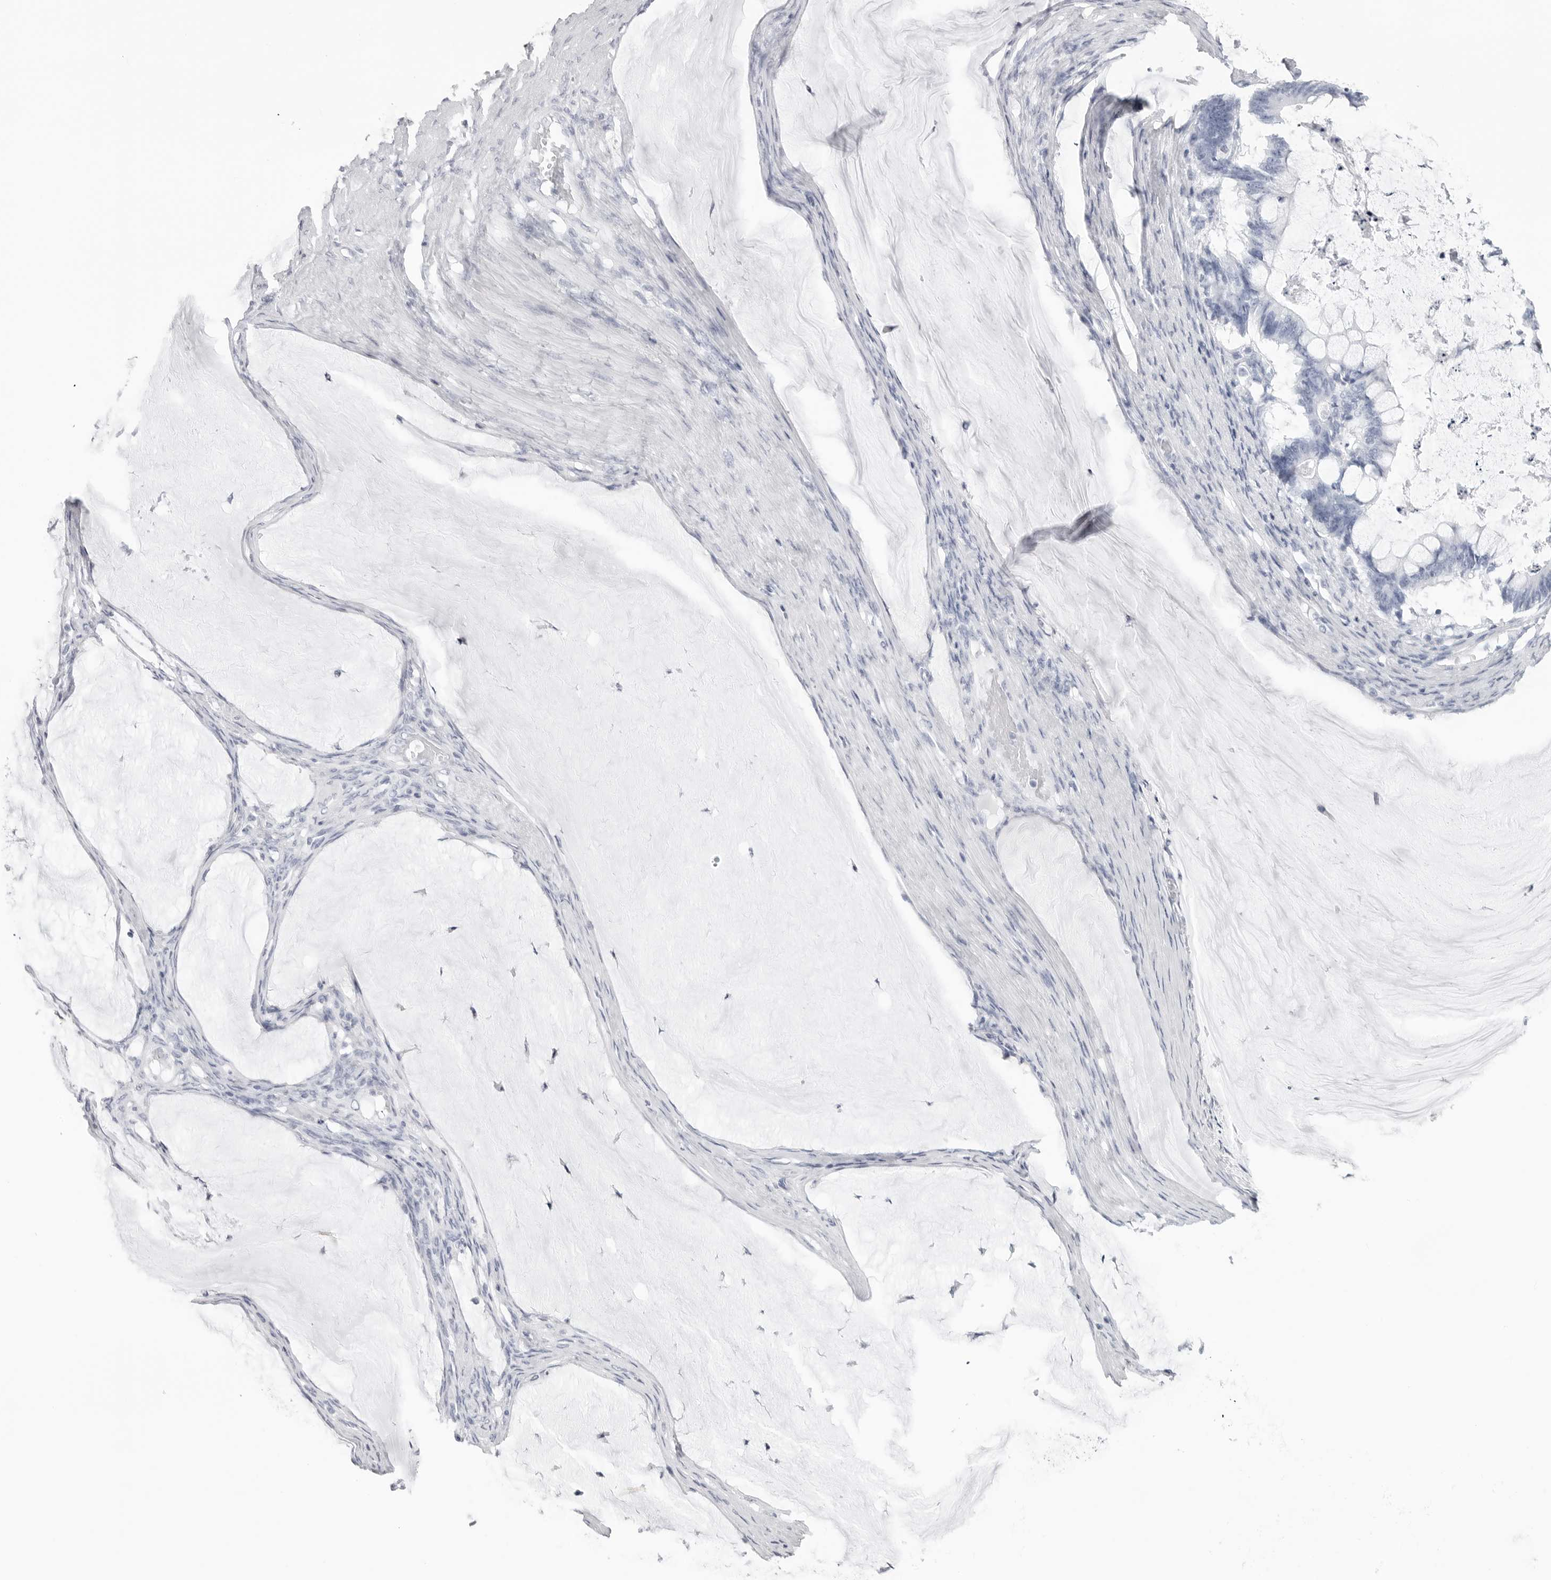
{"staining": {"intensity": "negative", "quantity": "none", "location": "none"}, "tissue": "ovarian cancer", "cell_type": "Tumor cells", "image_type": "cancer", "snomed": [{"axis": "morphology", "description": "Cystadenocarcinoma, mucinous, NOS"}, {"axis": "topography", "description": "Ovary"}], "caption": "Immunohistochemical staining of ovarian cancer (mucinous cystadenocarcinoma) demonstrates no significant positivity in tumor cells.", "gene": "CST2", "patient": {"sex": "female", "age": 61}}